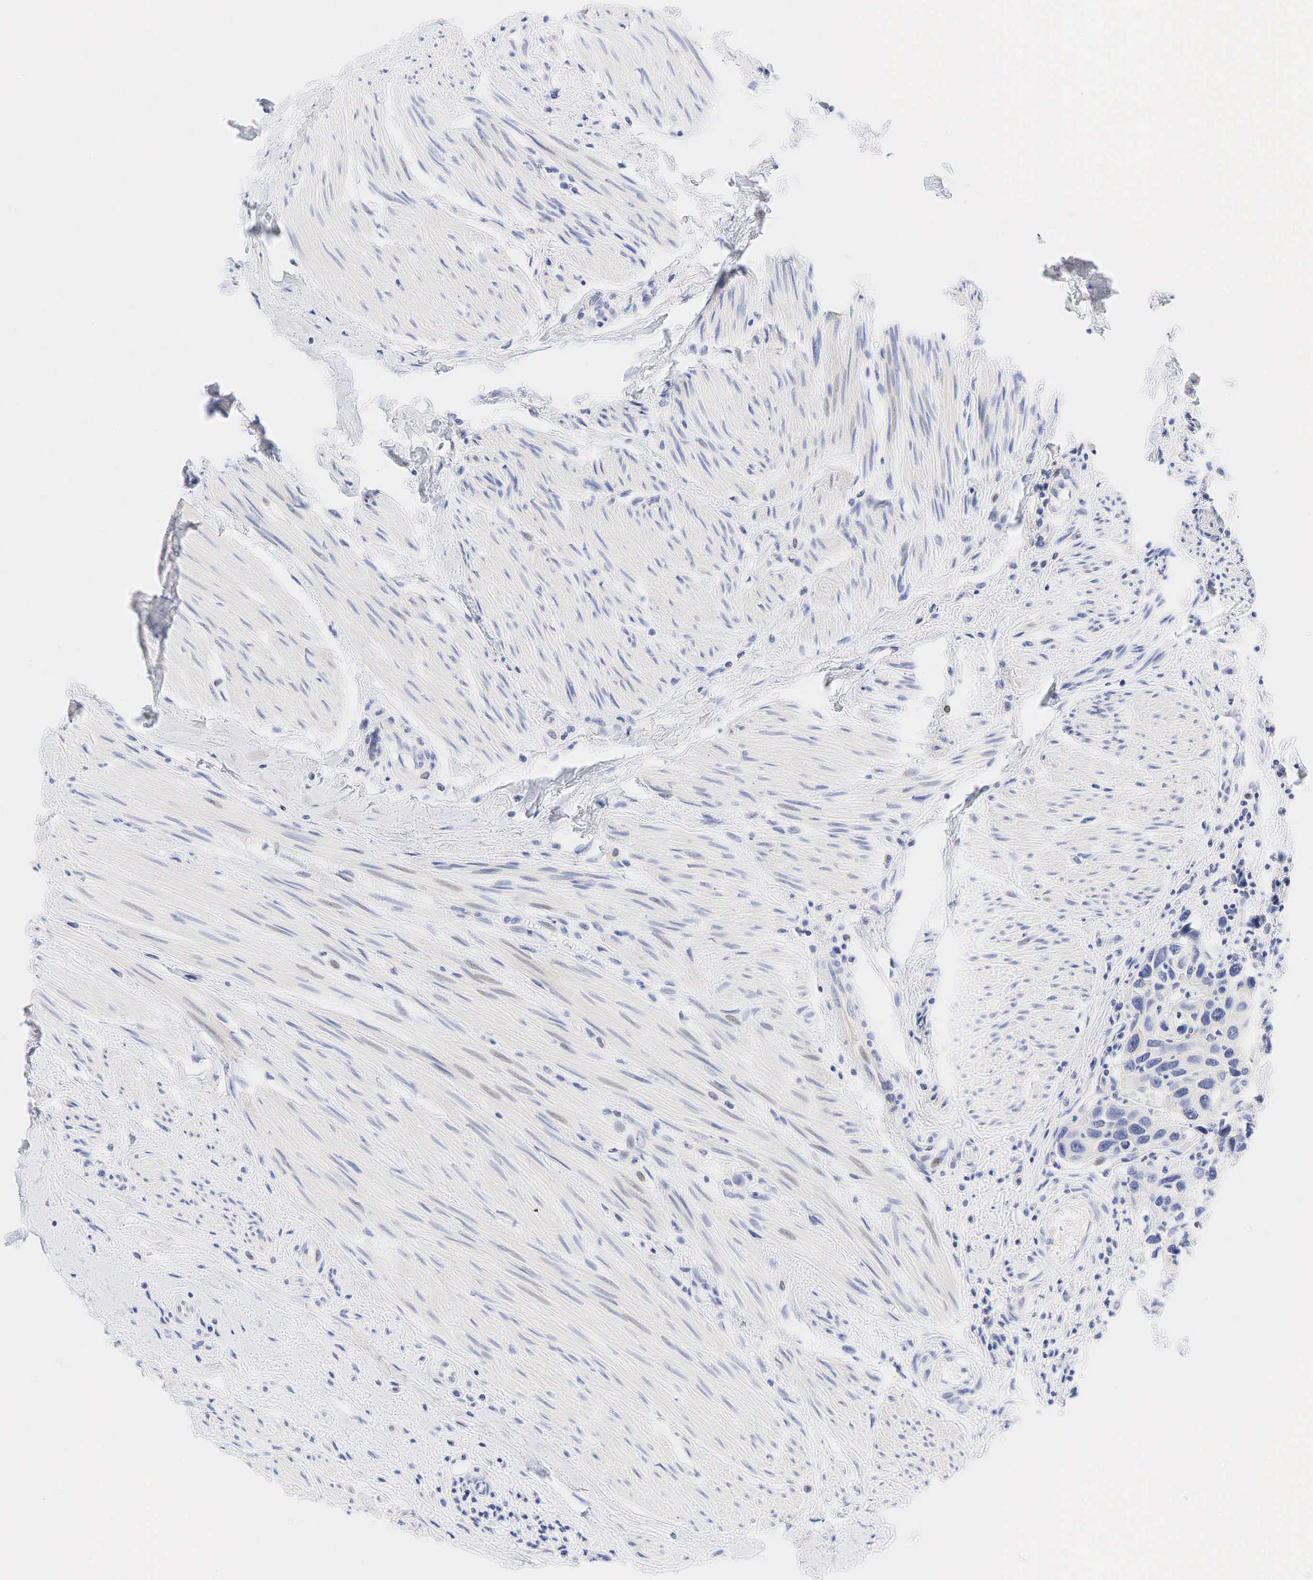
{"staining": {"intensity": "negative", "quantity": "none", "location": "none"}, "tissue": "urothelial cancer", "cell_type": "Tumor cells", "image_type": "cancer", "snomed": [{"axis": "morphology", "description": "Urothelial carcinoma, High grade"}, {"axis": "topography", "description": "Urinary bladder"}], "caption": "This is an immunohistochemistry (IHC) image of human urothelial cancer. There is no staining in tumor cells.", "gene": "AR", "patient": {"sex": "male", "age": 66}}